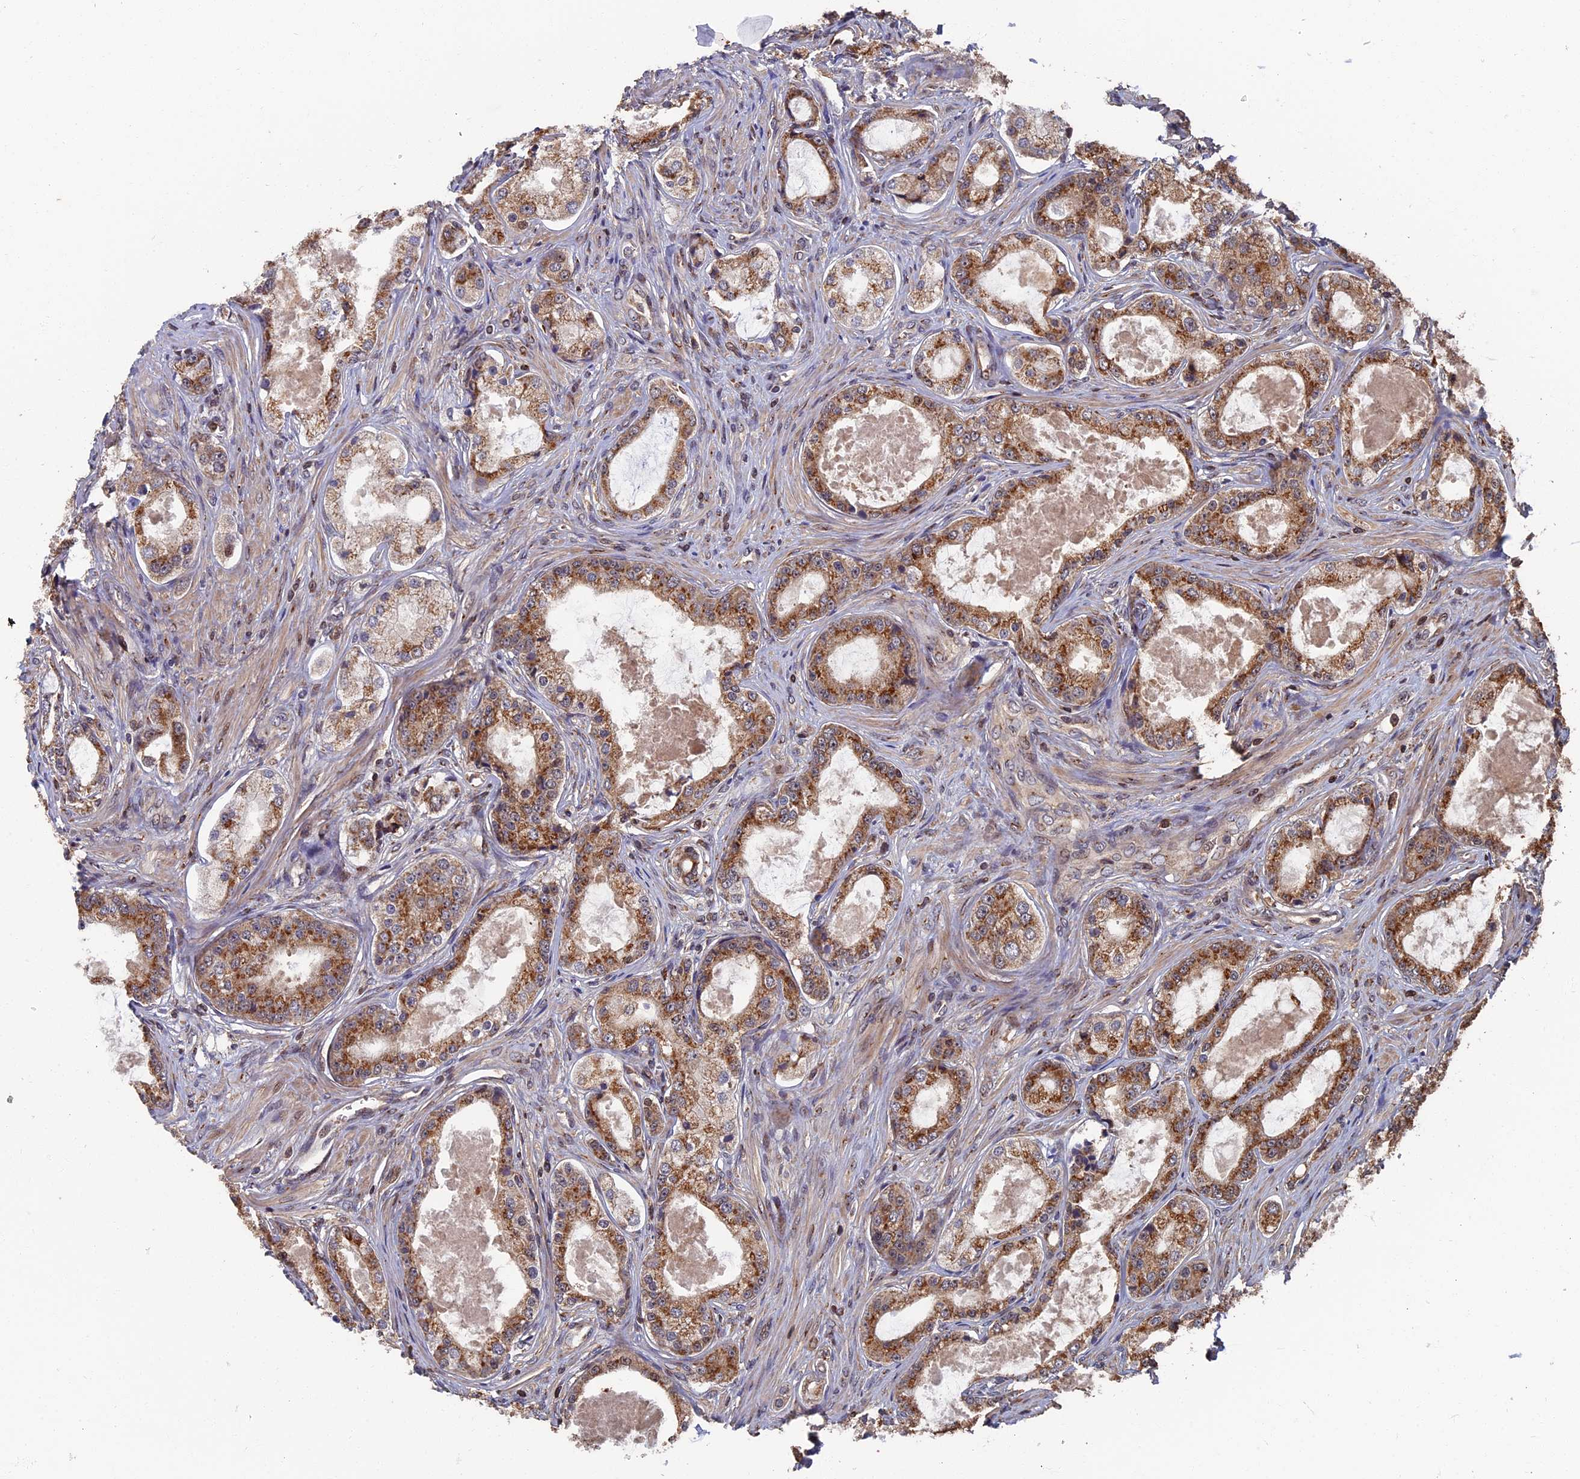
{"staining": {"intensity": "moderate", "quantity": ">75%", "location": "cytoplasmic/membranous"}, "tissue": "prostate cancer", "cell_type": "Tumor cells", "image_type": "cancer", "snomed": [{"axis": "morphology", "description": "Adenocarcinoma, Low grade"}, {"axis": "topography", "description": "Prostate"}], "caption": "Protein analysis of prostate cancer (low-grade adenocarcinoma) tissue demonstrates moderate cytoplasmic/membranous staining in about >75% of tumor cells. (DAB (3,3'-diaminobenzidine) IHC, brown staining for protein, blue staining for nuclei).", "gene": "RASGRF1", "patient": {"sex": "male", "age": 68}}